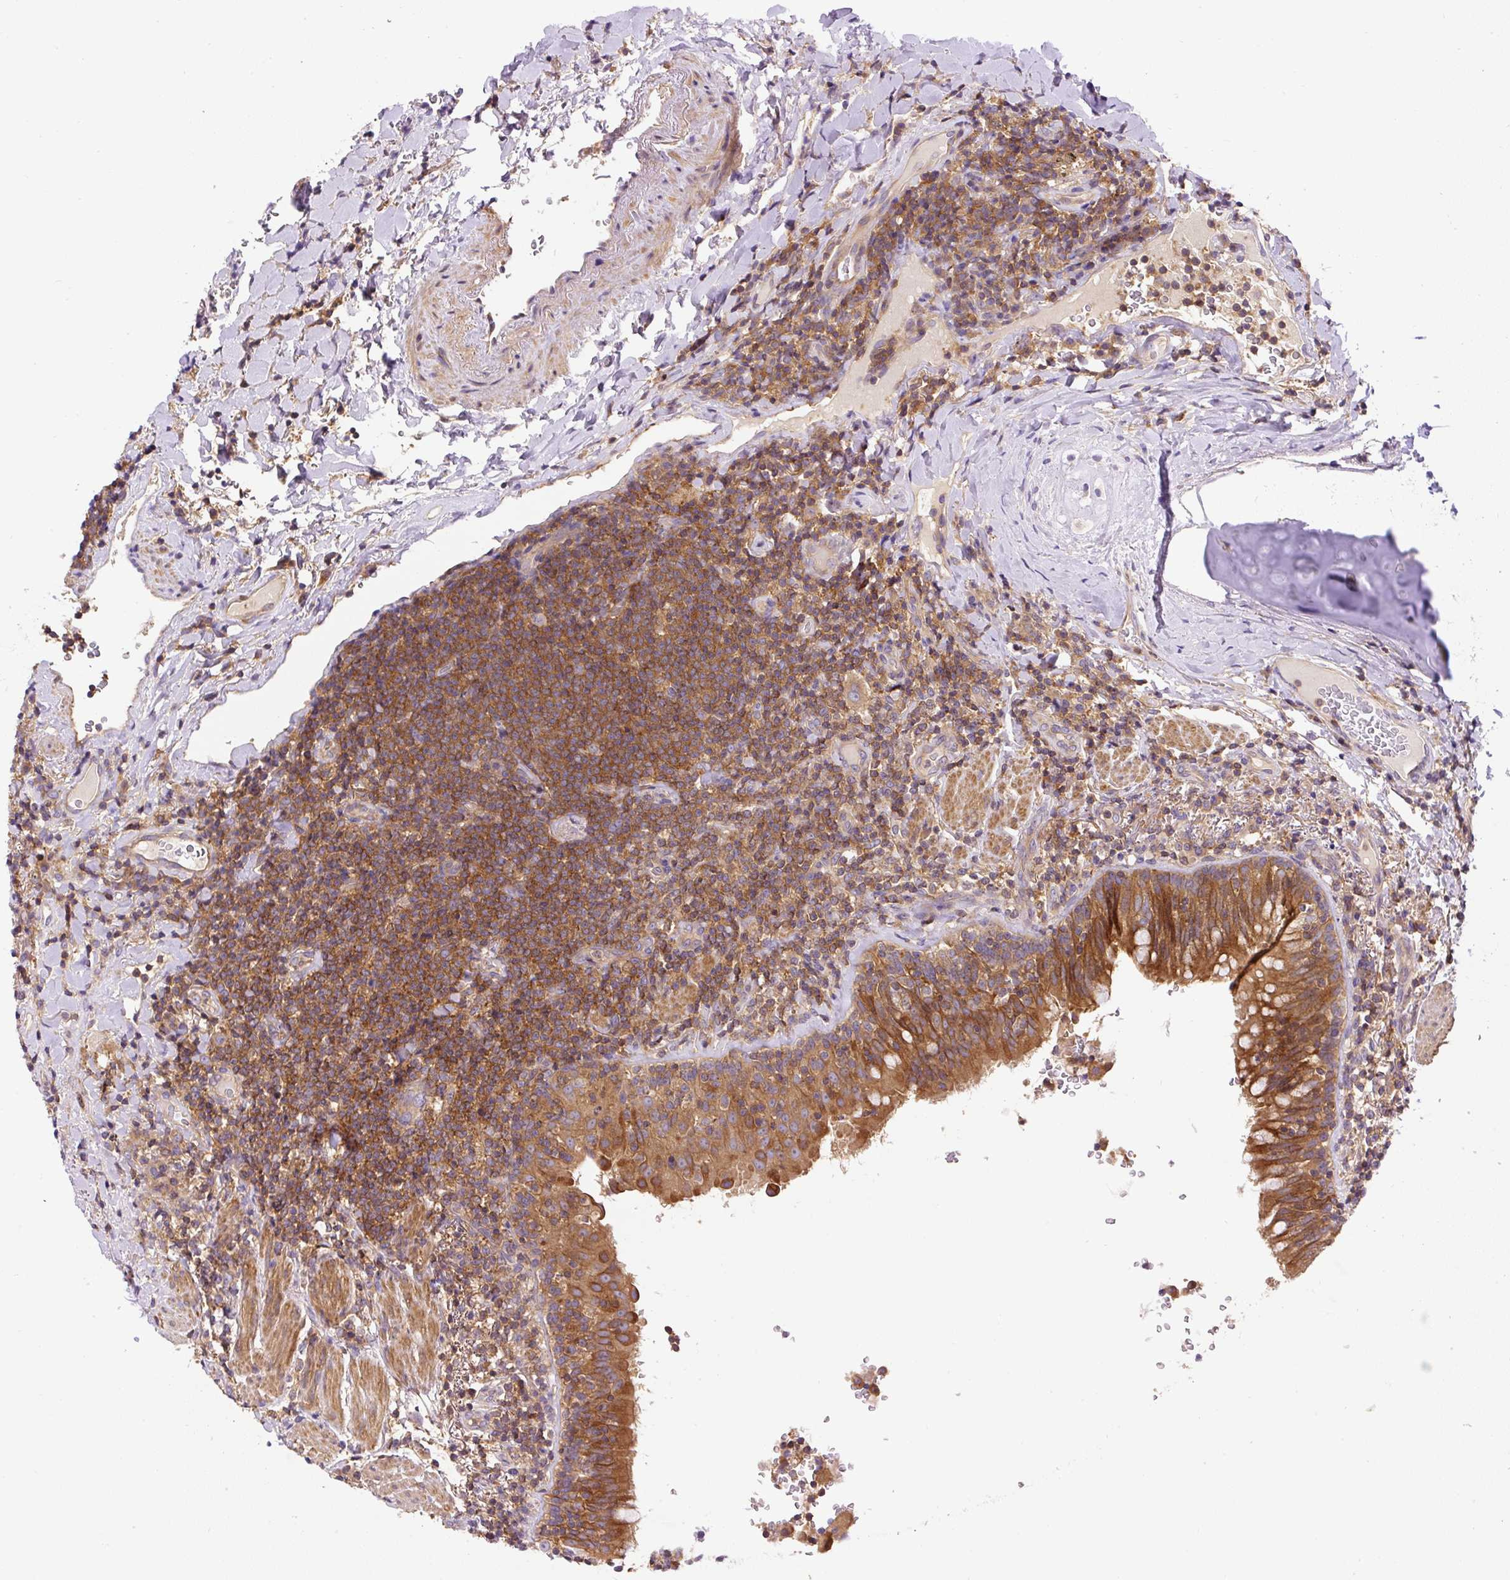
{"staining": {"intensity": "moderate", "quantity": ">75%", "location": "cytoplasmic/membranous"}, "tissue": "lymphoma", "cell_type": "Tumor cells", "image_type": "cancer", "snomed": [{"axis": "morphology", "description": "Malignant lymphoma, non-Hodgkin's type, Low grade"}, {"axis": "topography", "description": "Lung"}], "caption": "A micrograph showing moderate cytoplasmic/membranous positivity in about >75% of tumor cells in lymphoma, as visualized by brown immunohistochemical staining.", "gene": "CCDC28A", "patient": {"sex": "female", "age": 71}}